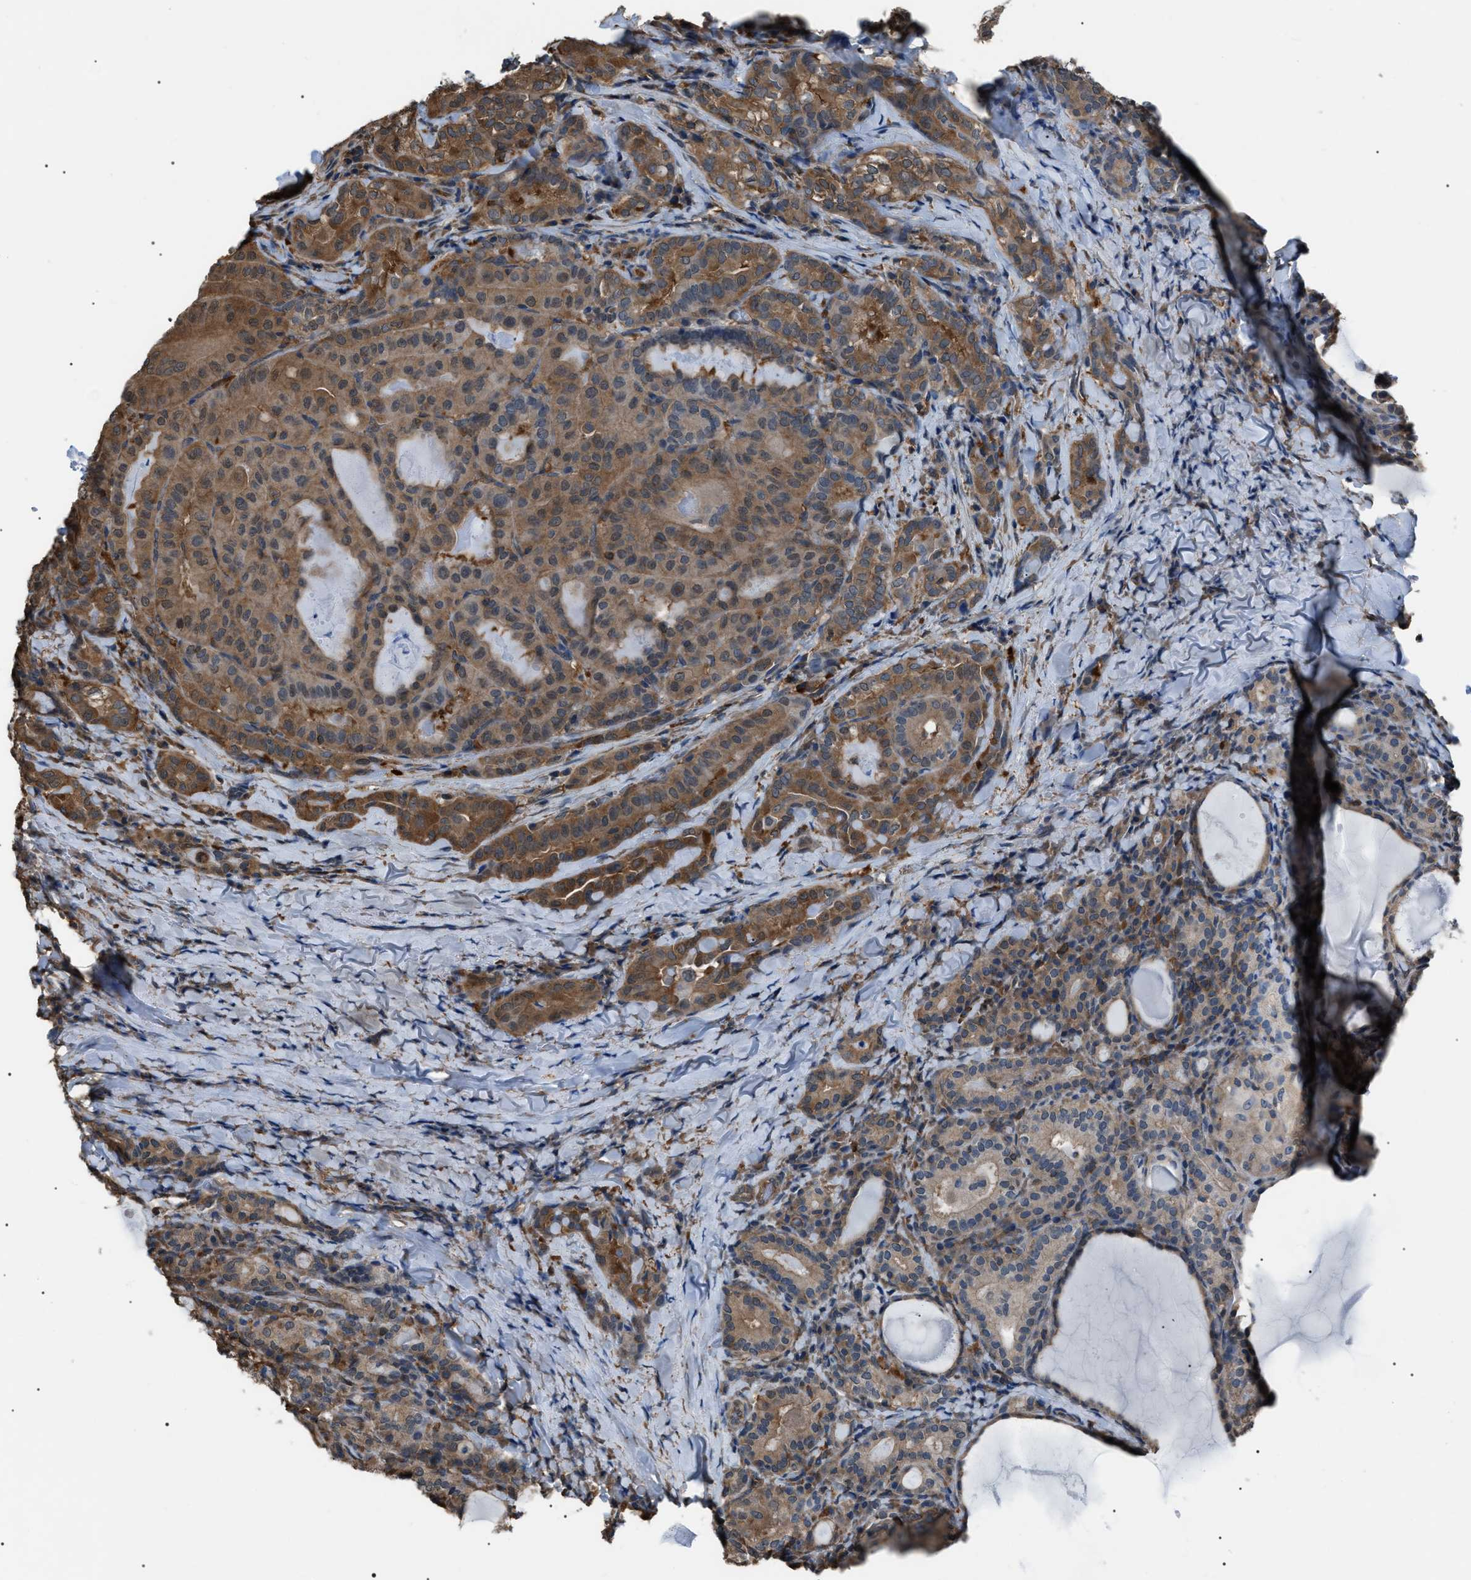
{"staining": {"intensity": "moderate", "quantity": ">75%", "location": "cytoplasmic/membranous"}, "tissue": "thyroid cancer", "cell_type": "Tumor cells", "image_type": "cancer", "snomed": [{"axis": "morphology", "description": "Papillary adenocarcinoma, NOS"}, {"axis": "topography", "description": "Thyroid gland"}], "caption": "IHC micrograph of human thyroid cancer stained for a protein (brown), which displays medium levels of moderate cytoplasmic/membranous positivity in about >75% of tumor cells.", "gene": "PDCD5", "patient": {"sex": "female", "age": 42}}